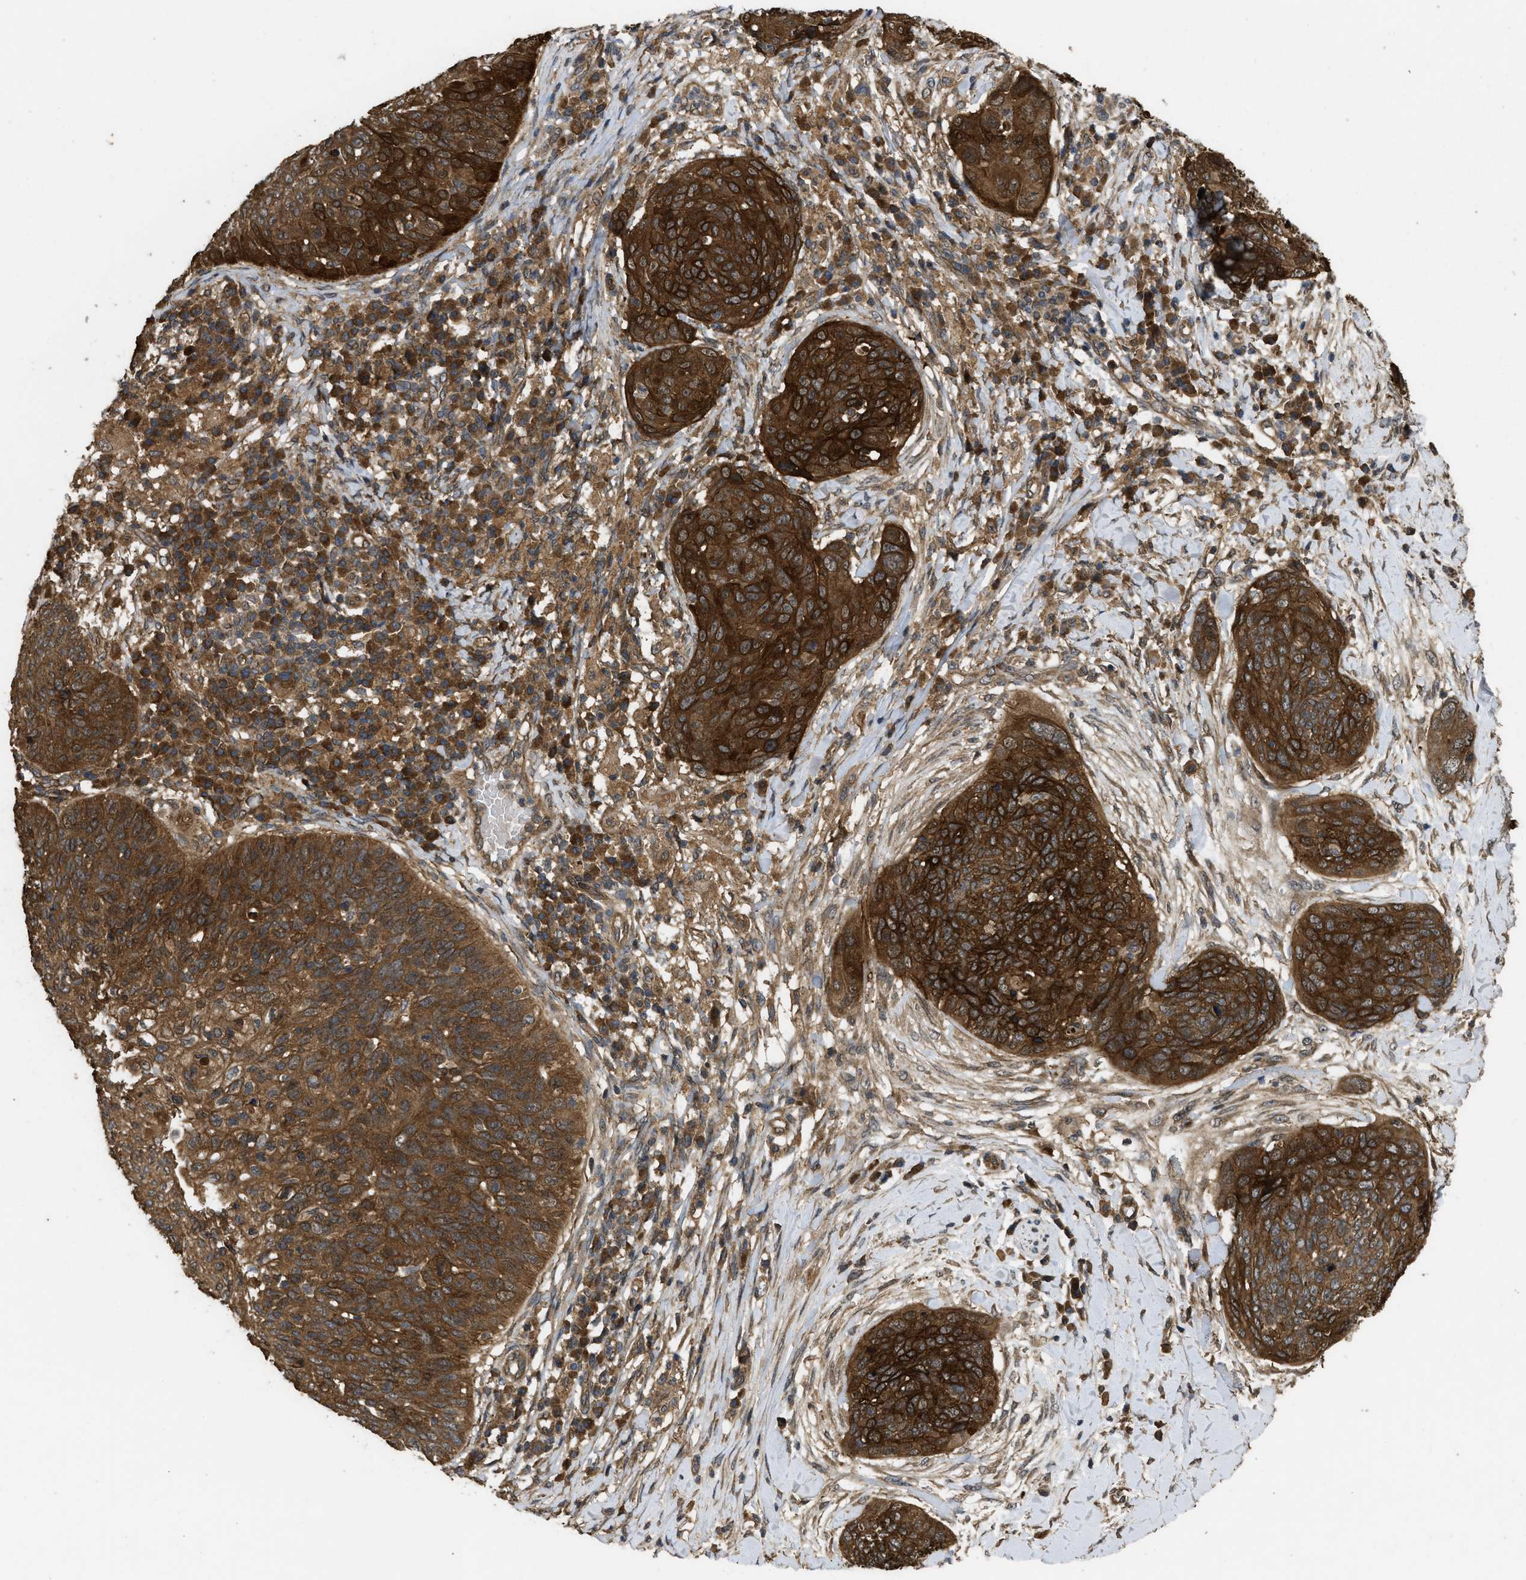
{"staining": {"intensity": "strong", "quantity": ">75%", "location": "cytoplasmic/membranous"}, "tissue": "skin cancer", "cell_type": "Tumor cells", "image_type": "cancer", "snomed": [{"axis": "morphology", "description": "Squamous cell carcinoma in situ, NOS"}, {"axis": "morphology", "description": "Squamous cell carcinoma, NOS"}, {"axis": "topography", "description": "Skin"}], "caption": "A micrograph showing strong cytoplasmic/membranous staining in approximately >75% of tumor cells in skin cancer, as visualized by brown immunohistochemical staining.", "gene": "FZD6", "patient": {"sex": "male", "age": 93}}